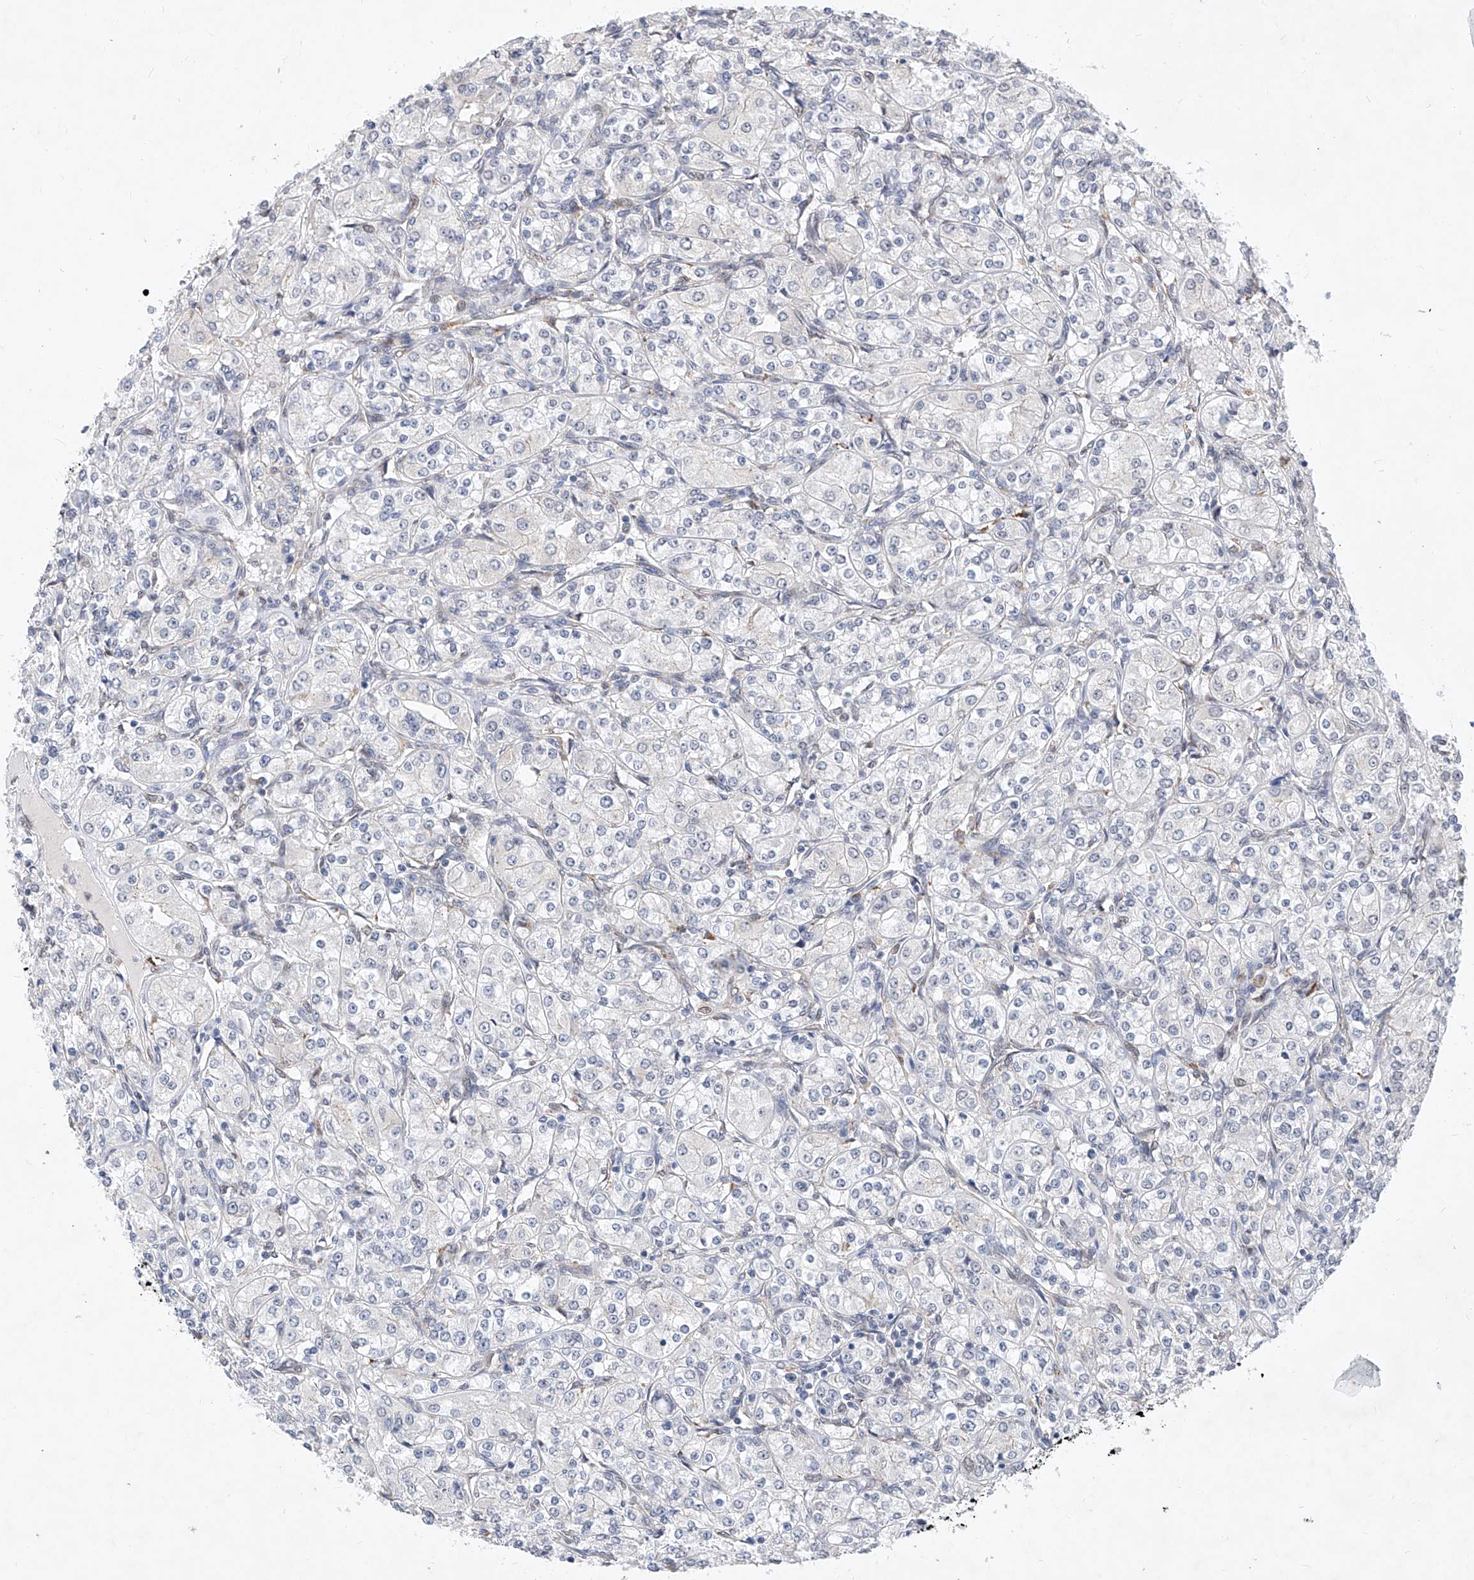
{"staining": {"intensity": "negative", "quantity": "none", "location": "none"}, "tissue": "renal cancer", "cell_type": "Tumor cells", "image_type": "cancer", "snomed": [{"axis": "morphology", "description": "Adenocarcinoma, NOS"}, {"axis": "topography", "description": "Kidney"}], "caption": "High power microscopy image of an immunohistochemistry photomicrograph of adenocarcinoma (renal), revealing no significant staining in tumor cells.", "gene": "MX2", "patient": {"sex": "male", "age": 77}}